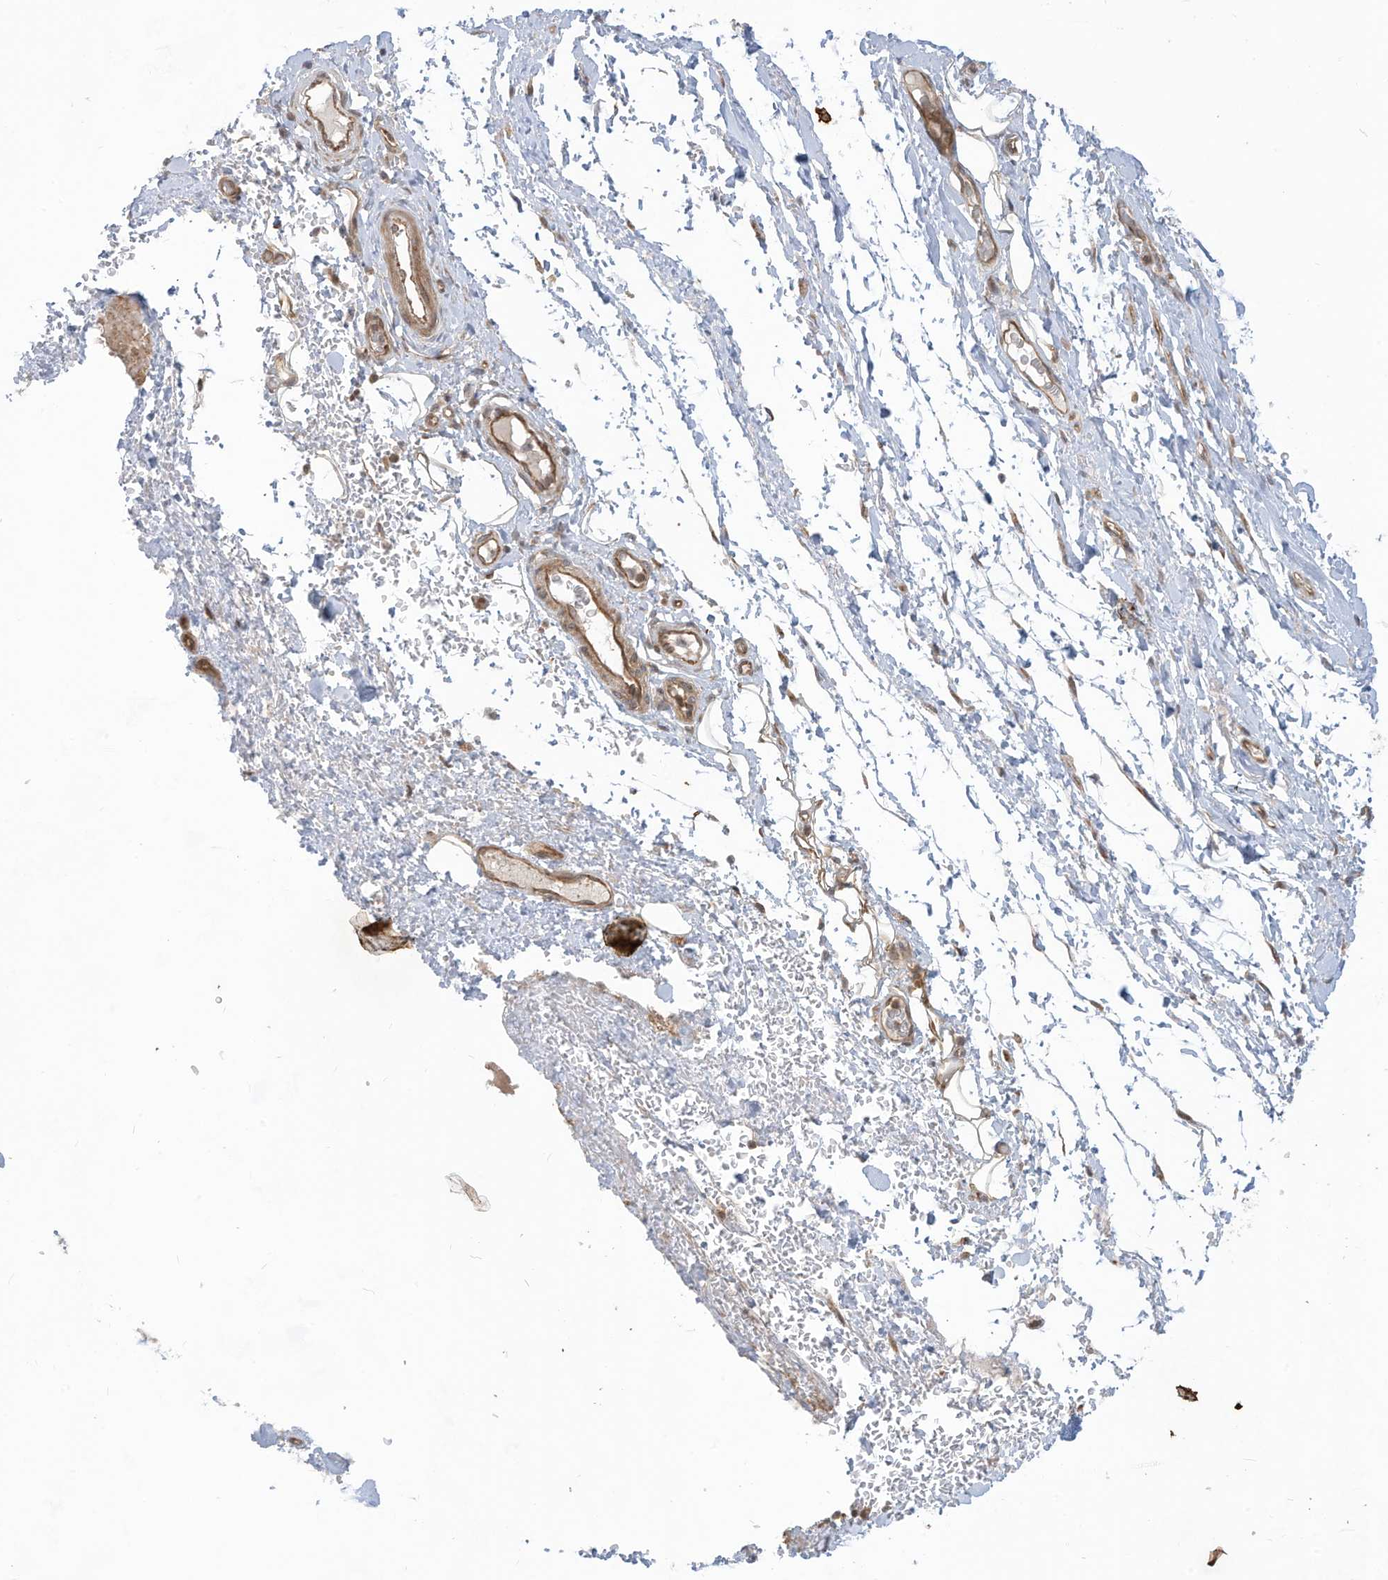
{"staining": {"intensity": "weak", "quantity": "25%-75%", "location": "cytoplasmic/membranous"}, "tissue": "adipose tissue", "cell_type": "Adipocytes", "image_type": "normal", "snomed": [{"axis": "morphology", "description": "Normal tissue, NOS"}, {"axis": "morphology", "description": "Adenocarcinoma, NOS"}, {"axis": "topography", "description": "Stomach, upper"}, {"axis": "topography", "description": "Peripheral nerve tissue"}], "caption": "Immunohistochemical staining of unremarkable human adipose tissue demonstrates 25%-75% levels of weak cytoplasmic/membranous protein staining in approximately 25%-75% of adipocytes. Nuclei are stained in blue.", "gene": "TRIM67", "patient": {"sex": "male", "age": 62}}